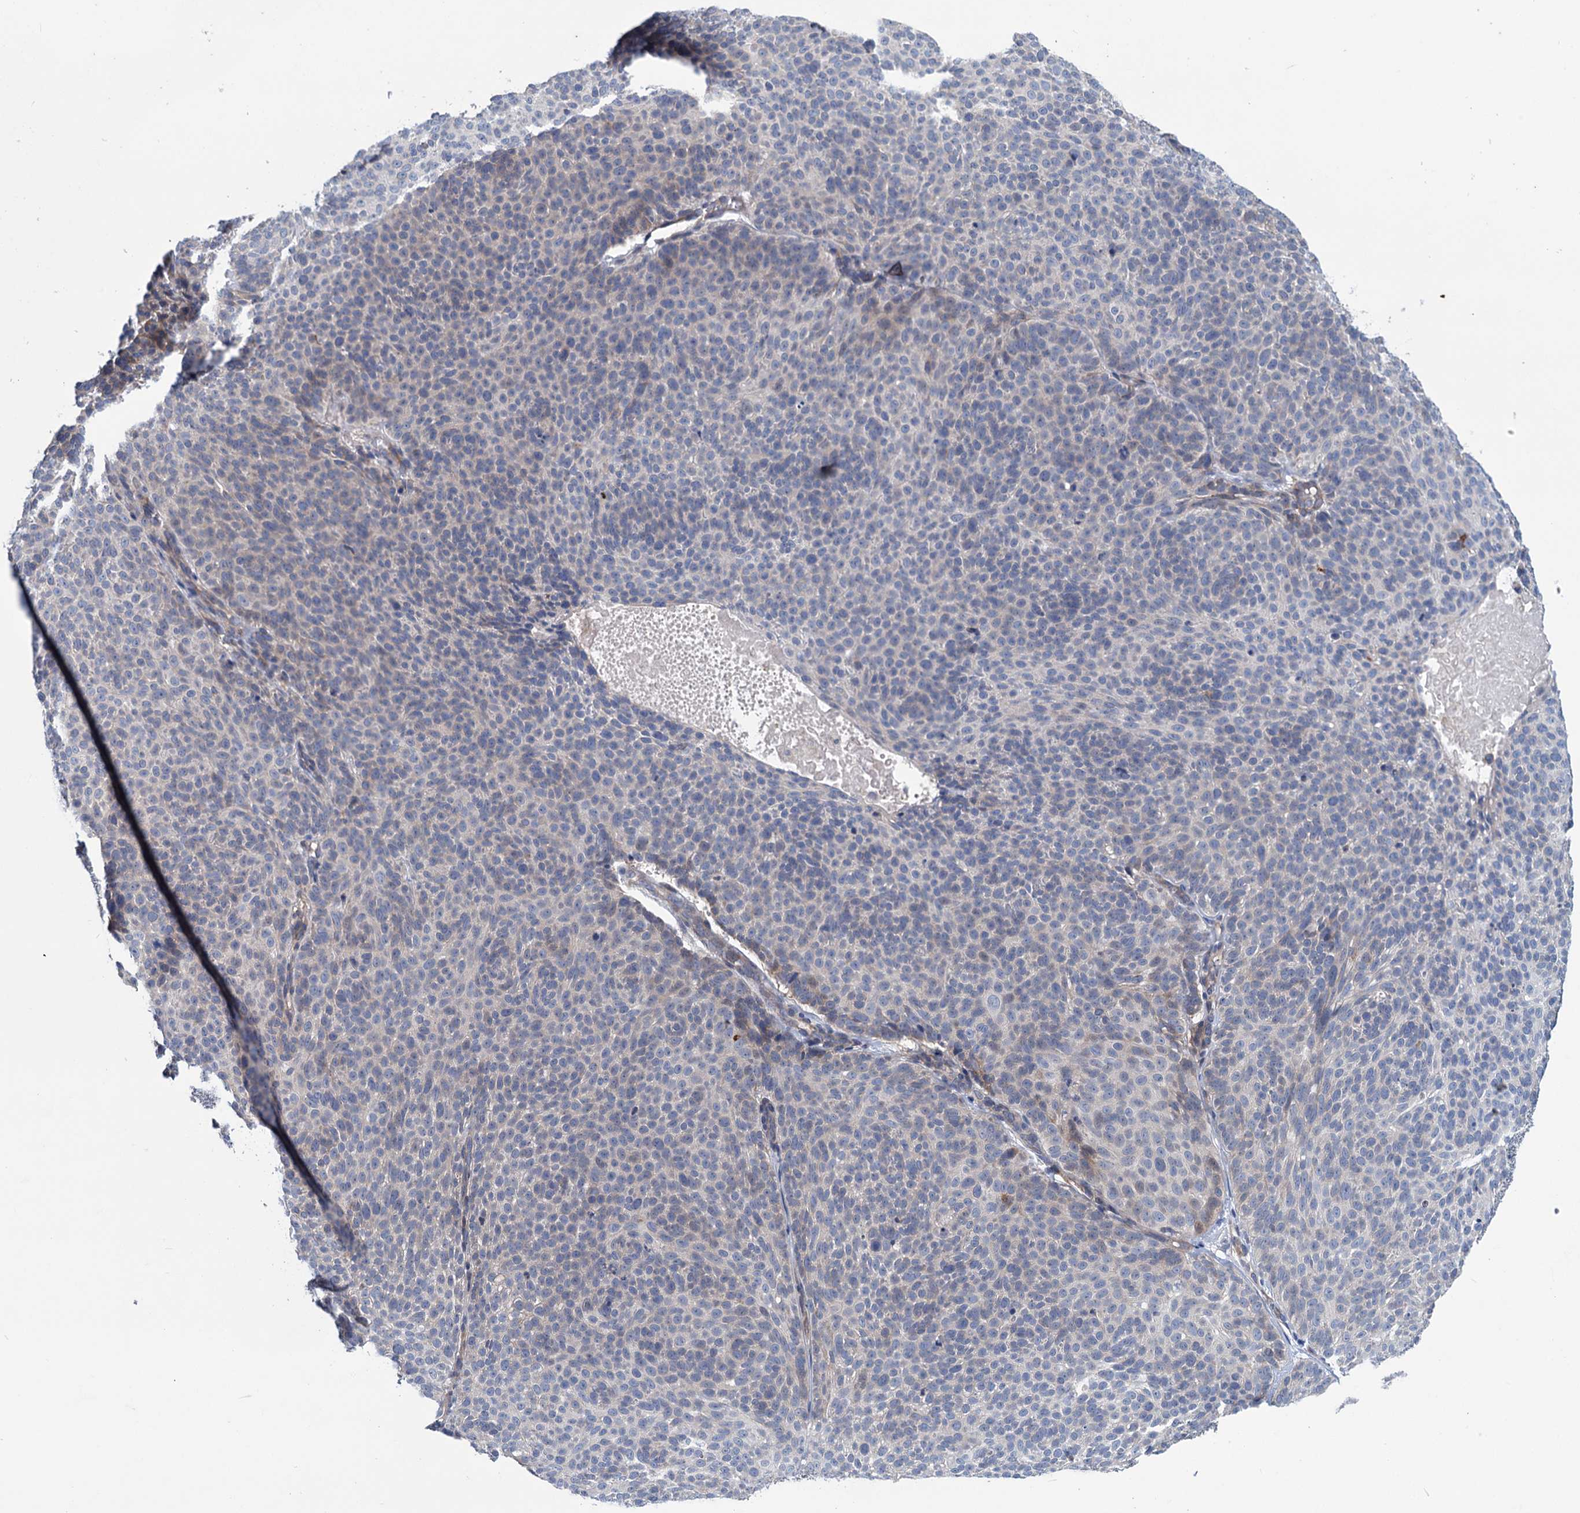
{"staining": {"intensity": "negative", "quantity": "none", "location": "none"}, "tissue": "skin cancer", "cell_type": "Tumor cells", "image_type": "cancer", "snomed": [{"axis": "morphology", "description": "Basal cell carcinoma"}, {"axis": "topography", "description": "Skin"}], "caption": "A micrograph of skin cancer stained for a protein demonstrates no brown staining in tumor cells.", "gene": "EYA4", "patient": {"sex": "male", "age": 85}}